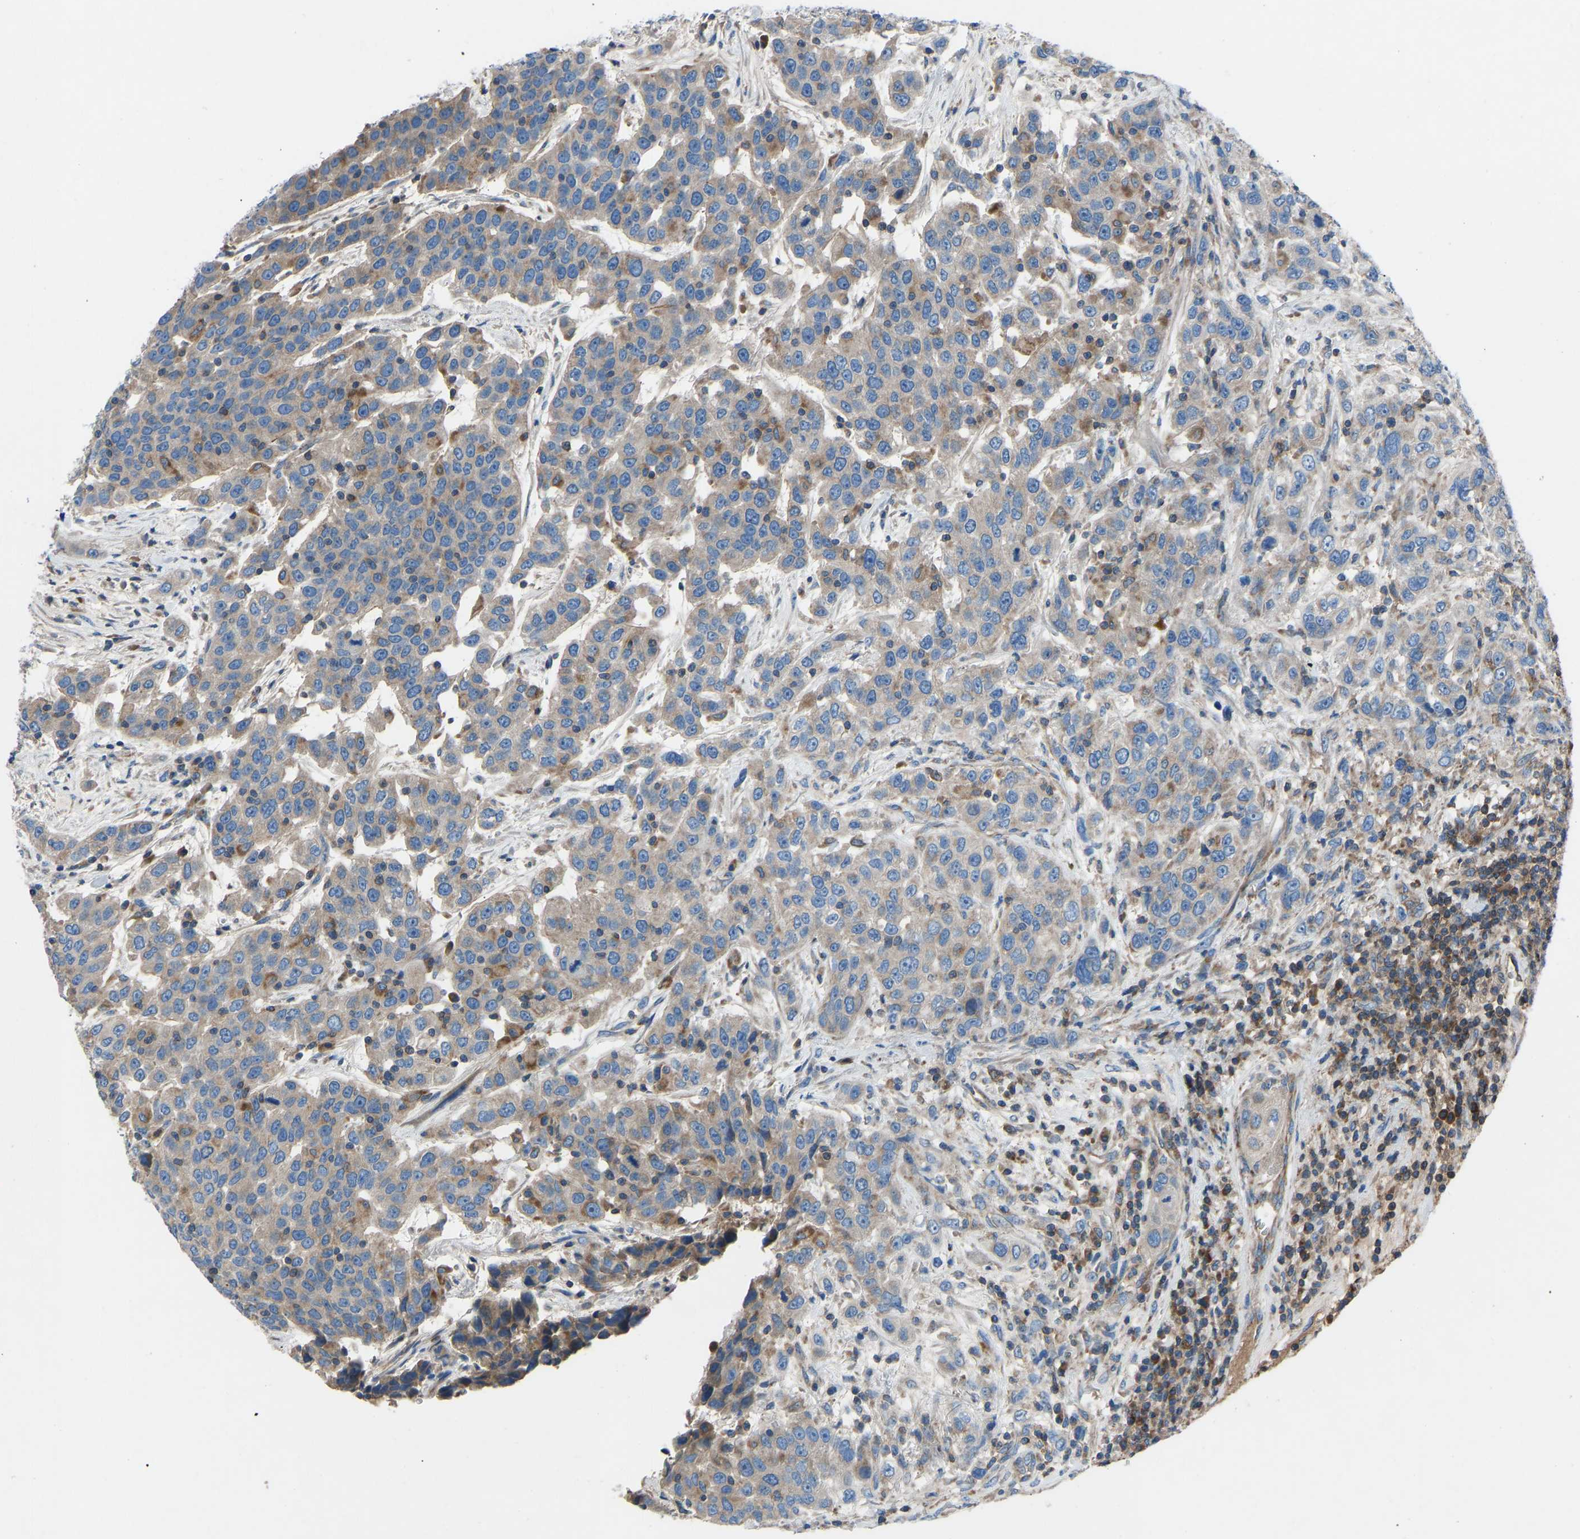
{"staining": {"intensity": "moderate", "quantity": "25%-75%", "location": "cytoplasmic/membranous"}, "tissue": "urothelial cancer", "cell_type": "Tumor cells", "image_type": "cancer", "snomed": [{"axis": "morphology", "description": "Urothelial carcinoma, High grade"}, {"axis": "topography", "description": "Urinary bladder"}], "caption": "Moderate cytoplasmic/membranous staining is present in approximately 25%-75% of tumor cells in high-grade urothelial carcinoma.", "gene": "GRK6", "patient": {"sex": "female", "age": 80}}